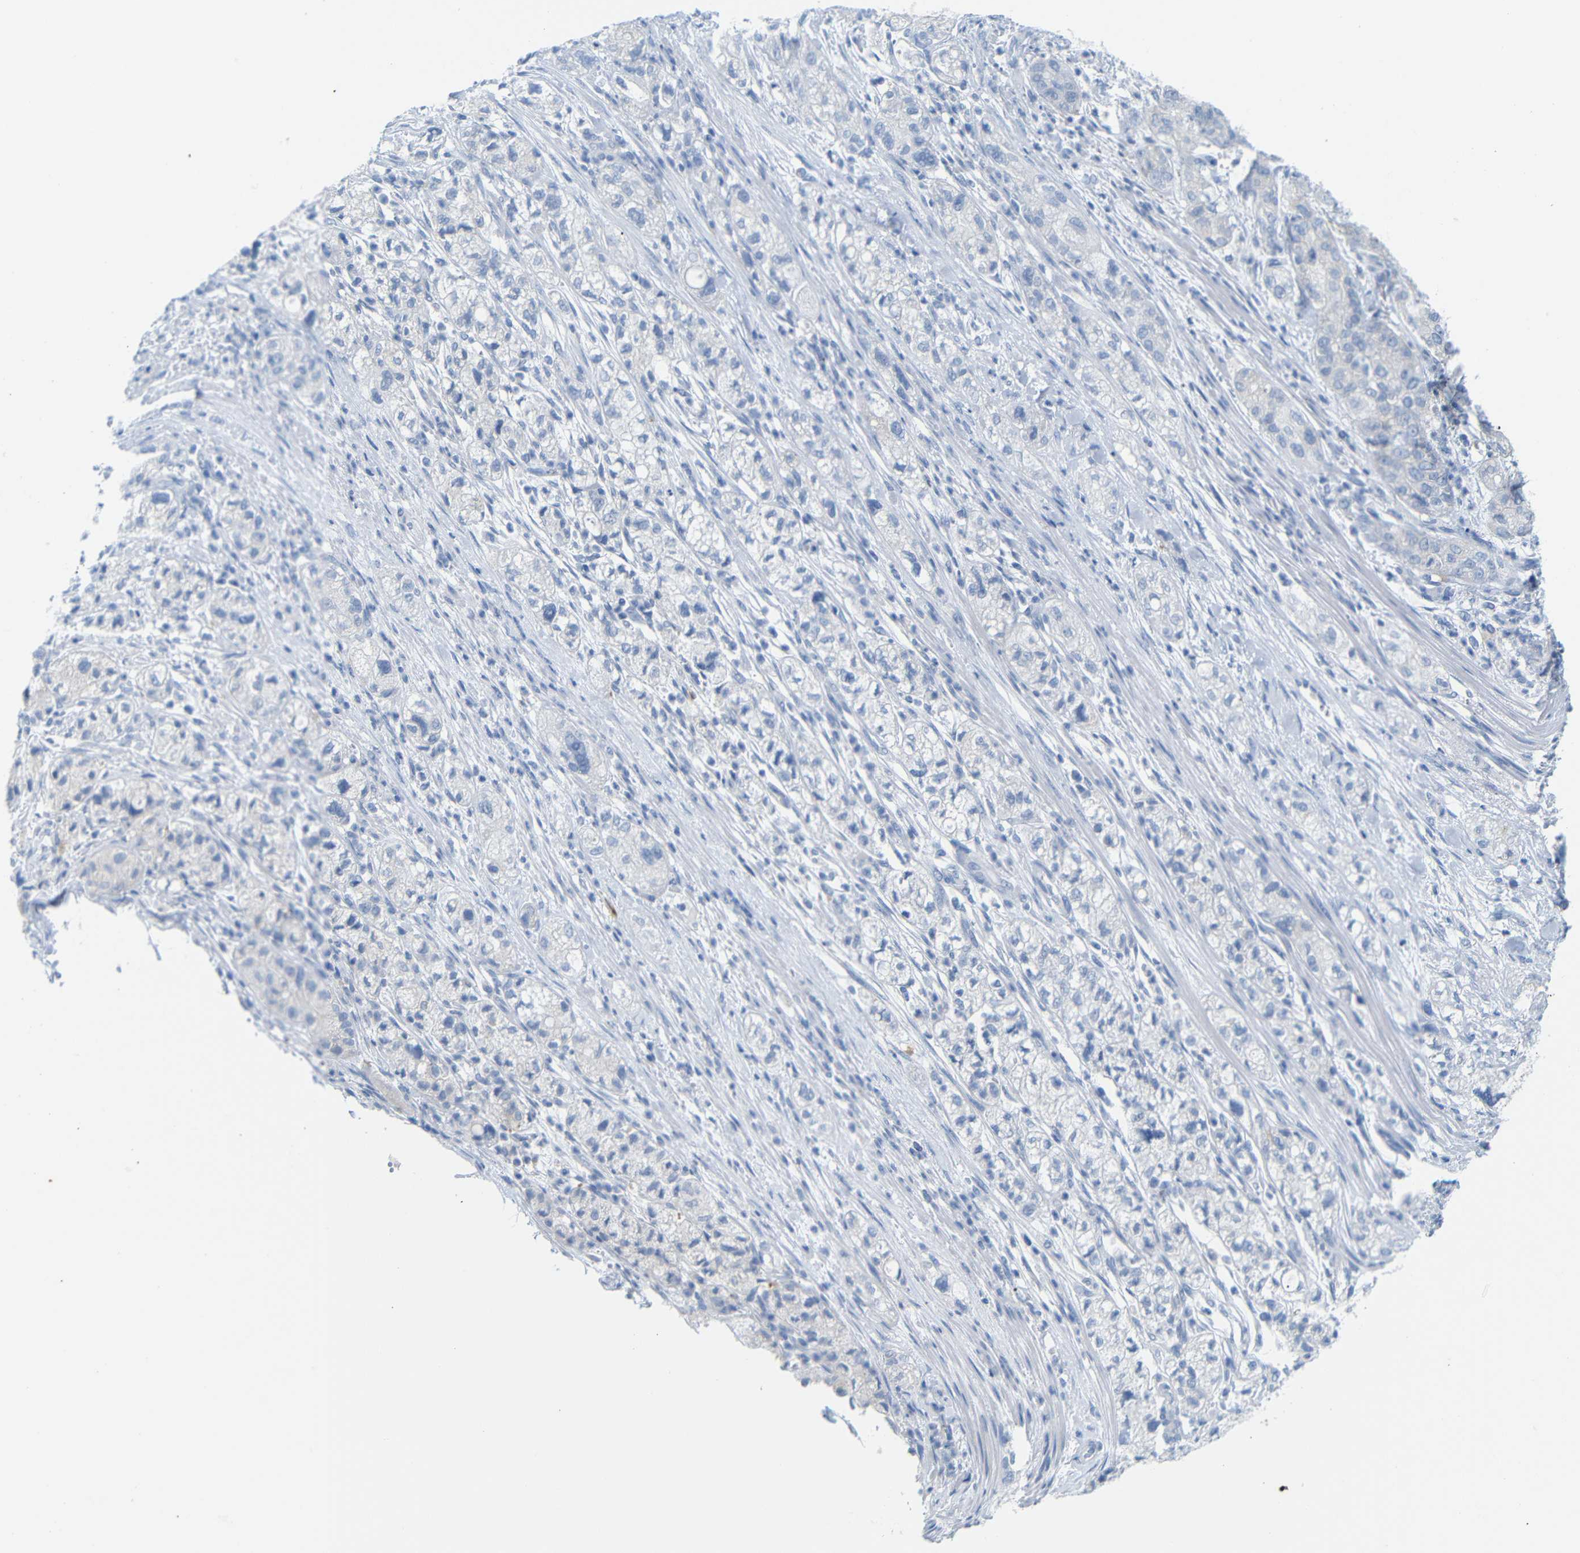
{"staining": {"intensity": "negative", "quantity": "none", "location": "none"}, "tissue": "pancreatic cancer", "cell_type": "Tumor cells", "image_type": "cancer", "snomed": [{"axis": "morphology", "description": "Adenocarcinoma, NOS"}, {"axis": "topography", "description": "Pancreas"}], "caption": "The image reveals no staining of tumor cells in pancreatic cancer (adenocarcinoma).", "gene": "FCRL1", "patient": {"sex": "female", "age": 78}}